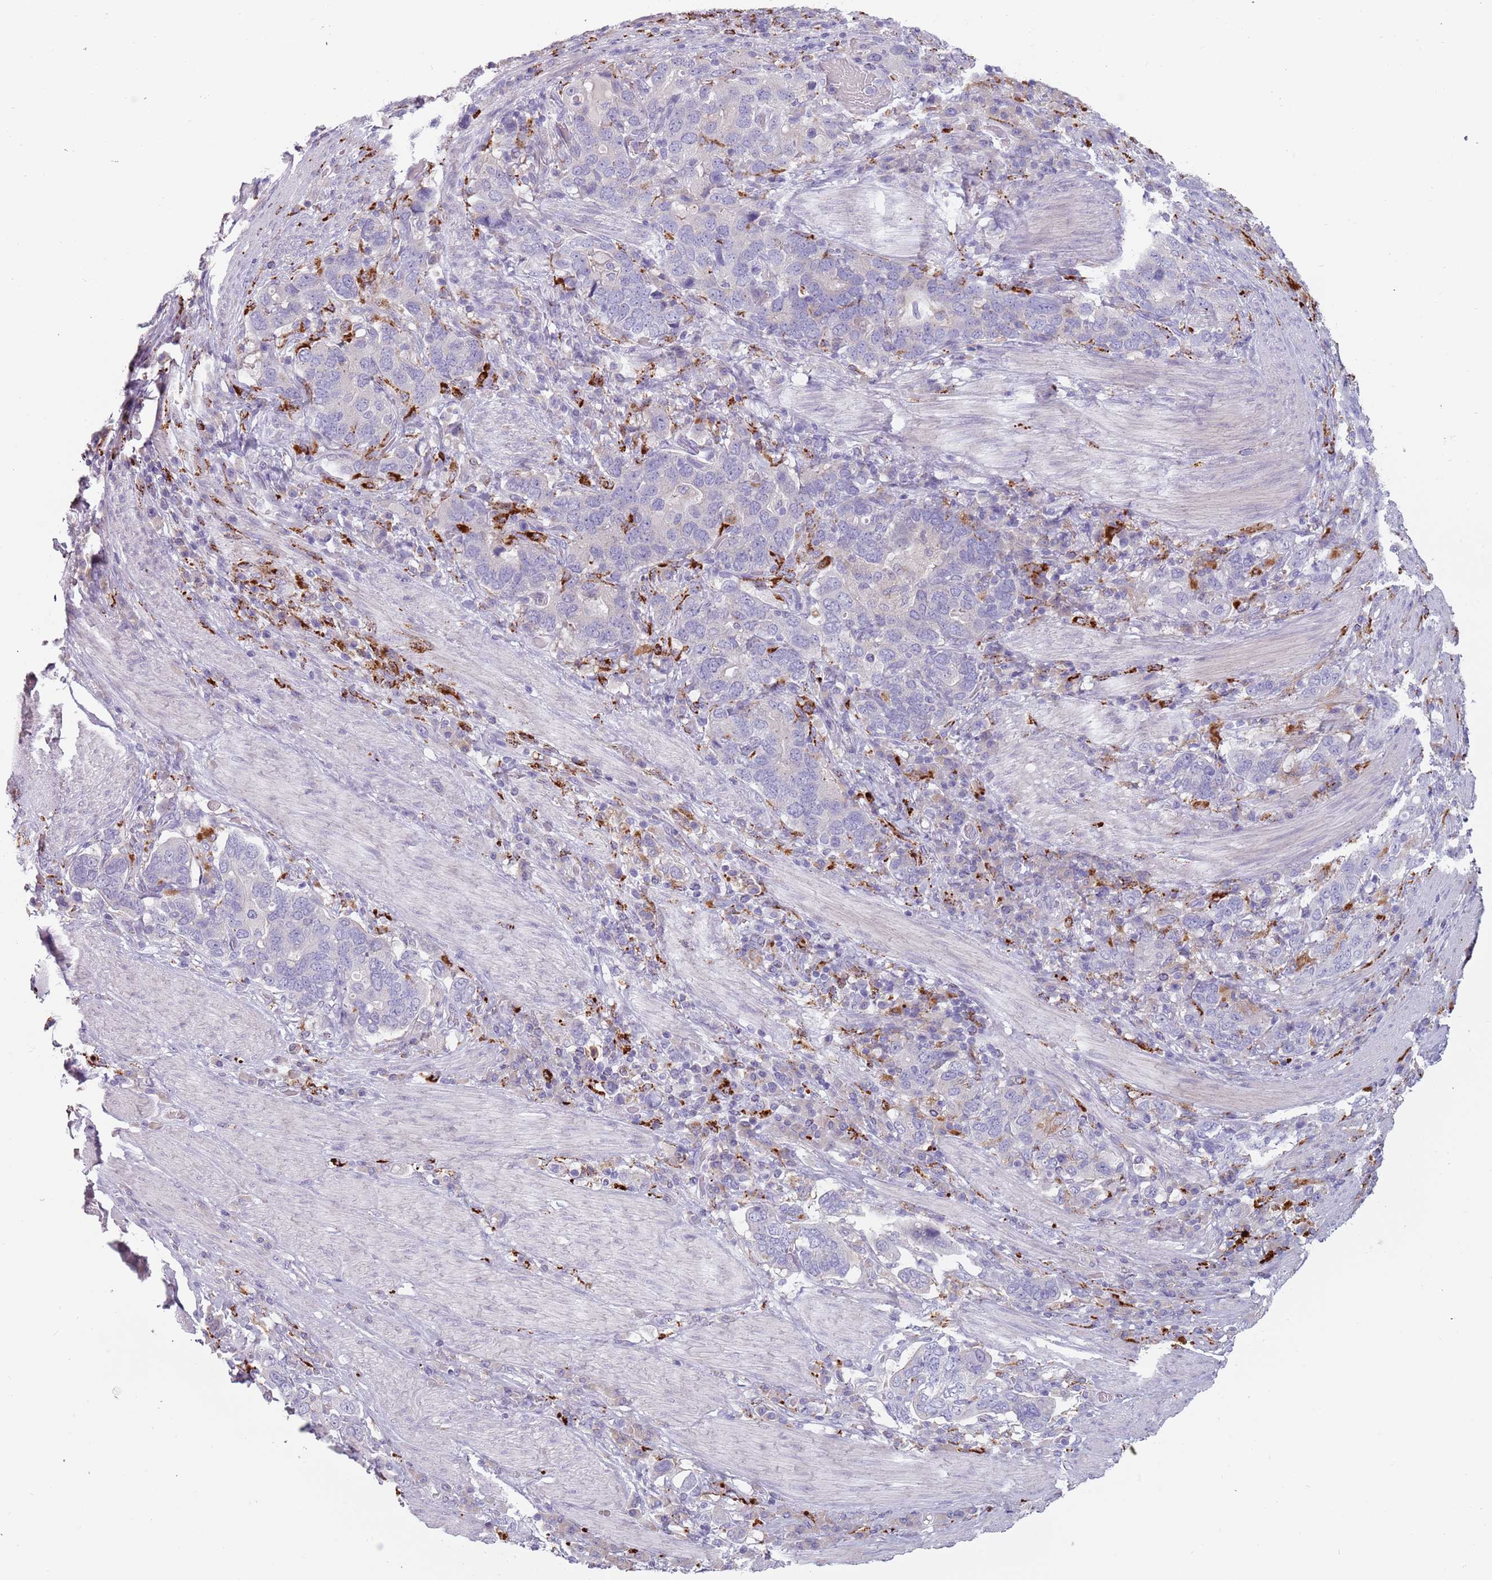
{"staining": {"intensity": "negative", "quantity": "none", "location": "none"}, "tissue": "stomach cancer", "cell_type": "Tumor cells", "image_type": "cancer", "snomed": [{"axis": "morphology", "description": "Adenocarcinoma, NOS"}, {"axis": "topography", "description": "Stomach, upper"}, {"axis": "topography", "description": "Stomach"}], "caption": "The immunohistochemistry histopathology image has no significant expression in tumor cells of adenocarcinoma (stomach) tissue.", "gene": "NWD2", "patient": {"sex": "male", "age": 62}}